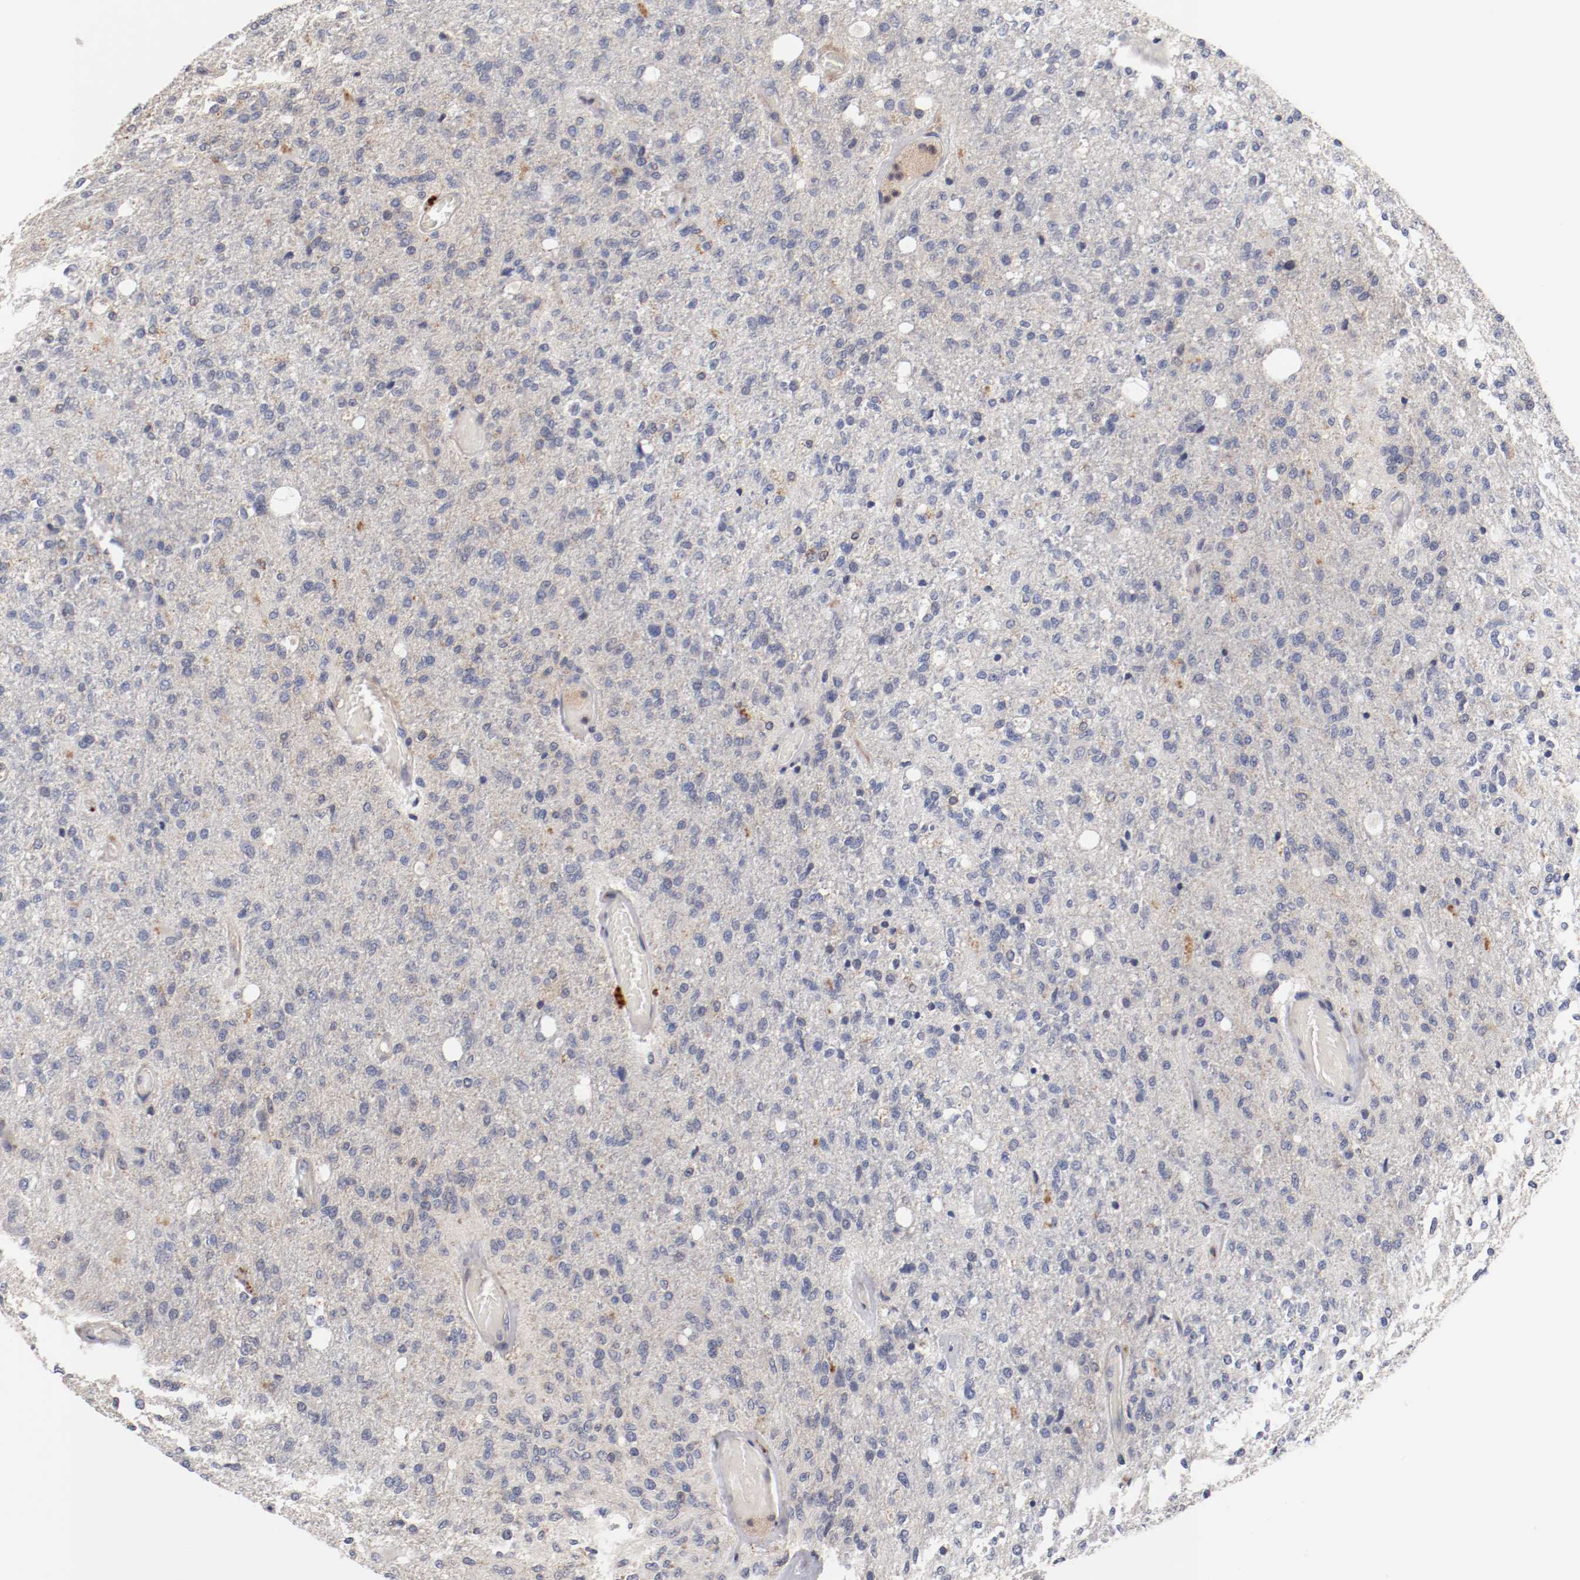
{"staining": {"intensity": "negative", "quantity": "none", "location": "none"}, "tissue": "glioma", "cell_type": "Tumor cells", "image_type": "cancer", "snomed": [{"axis": "morphology", "description": "Normal tissue, NOS"}, {"axis": "morphology", "description": "Glioma, malignant, High grade"}, {"axis": "topography", "description": "Cerebral cortex"}], "caption": "This is an immunohistochemistry histopathology image of glioma. There is no staining in tumor cells.", "gene": "CBL", "patient": {"sex": "male", "age": 77}}